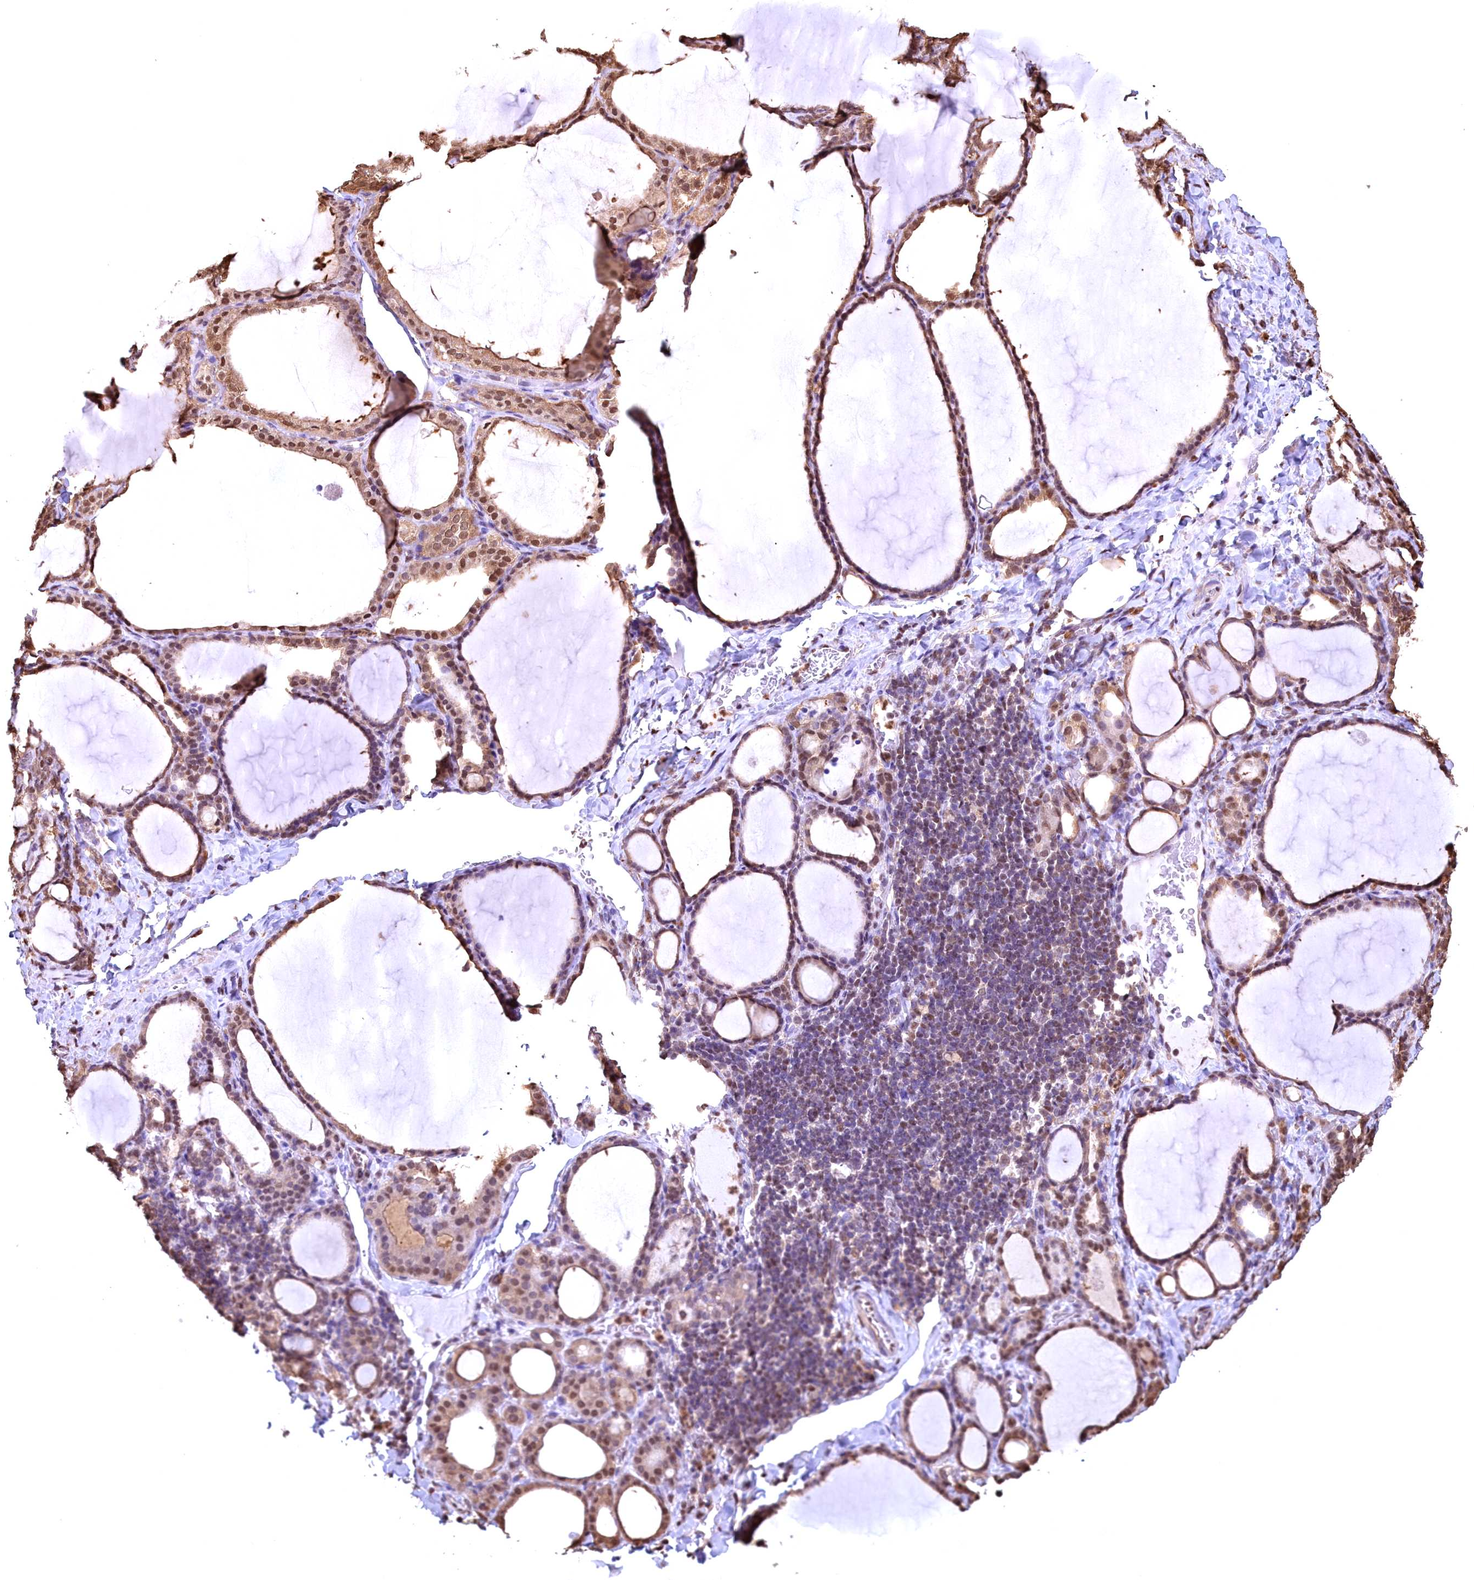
{"staining": {"intensity": "moderate", "quantity": ">75%", "location": "cytoplasmic/membranous,nuclear"}, "tissue": "thyroid gland", "cell_type": "Glandular cells", "image_type": "normal", "snomed": [{"axis": "morphology", "description": "Normal tissue, NOS"}, {"axis": "topography", "description": "Thyroid gland"}], "caption": "Thyroid gland stained for a protein (brown) reveals moderate cytoplasmic/membranous,nuclear positive positivity in about >75% of glandular cells.", "gene": "GAPDH", "patient": {"sex": "female", "age": 39}}